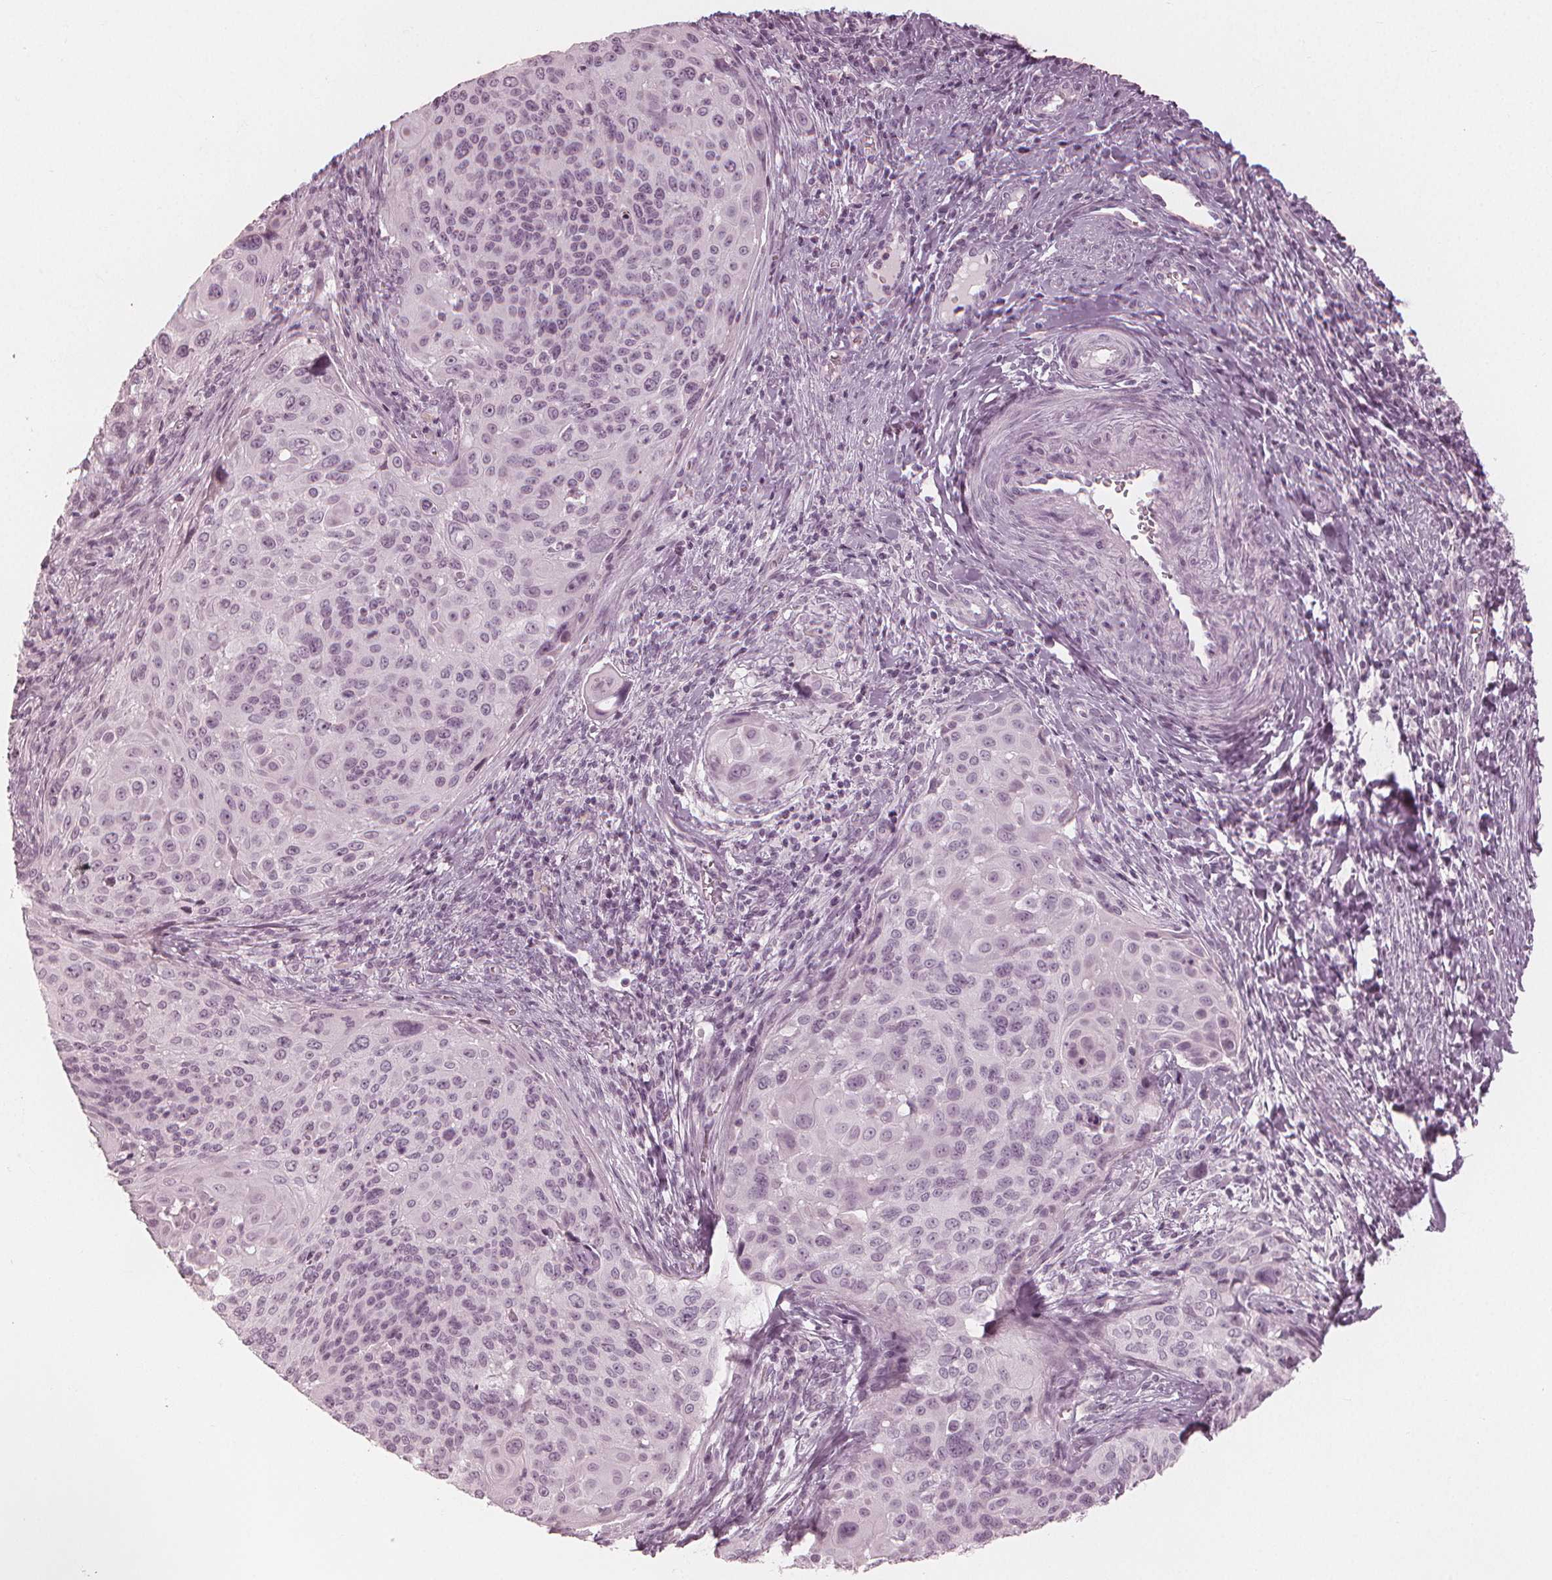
{"staining": {"intensity": "negative", "quantity": "none", "location": "none"}, "tissue": "cervical cancer", "cell_type": "Tumor cells", "image_type": "cancer", "snomed": [{"axis": "morphology", "description": "Squamous cell carcinoma, NOS"}, {"axis": "topography", "description": "Cervix"}], "caption": "Tumor cells are negative for protein expression in human cervical cancer.", "gene": "PAEP", "patient": {"sex": "female", "age": 49}}